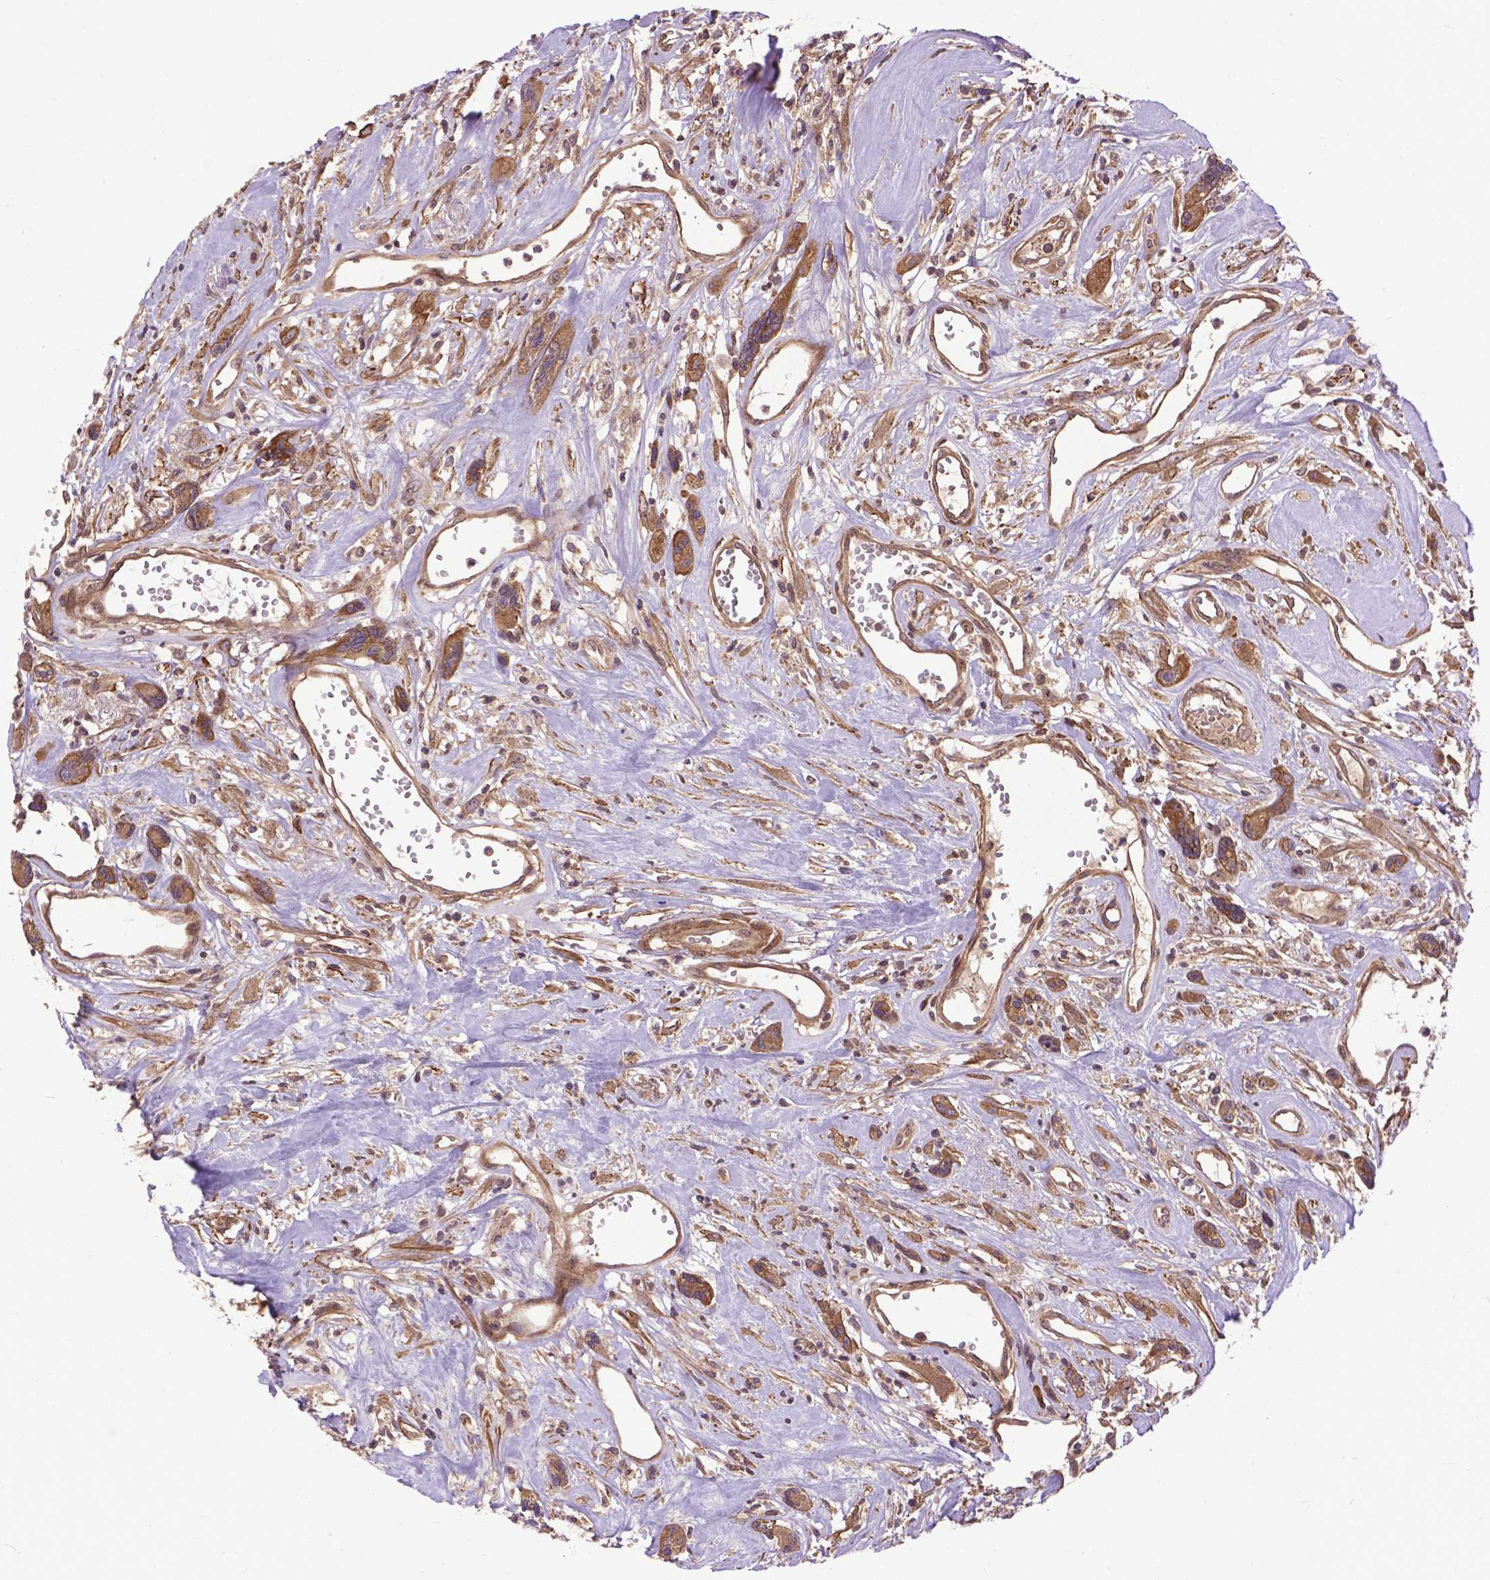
{"staining": {"intensity": "weak", "quantity": ">75%", "location": "cytoplasmic/membranous"}, "tissue": "head and neck cancer", "cell_type": "Tumor cells", "image_type": "cancer", "snomed": [{"axis": "morphology", "description": "Squamous cell carcinoma, NOS"}, {"axis": "topography", "description": "Head-Neck"}], "caption": "A high-resolution image shows IHC staining of squamous cell carcinoma (head and neck), which shows weak cytoplasmic/membranous positivity in approximately >75% of tumor cells. Nuclei are stained in blue.", "gene": "ZNF616", "patient": {"sex": "male", "age": 57}}